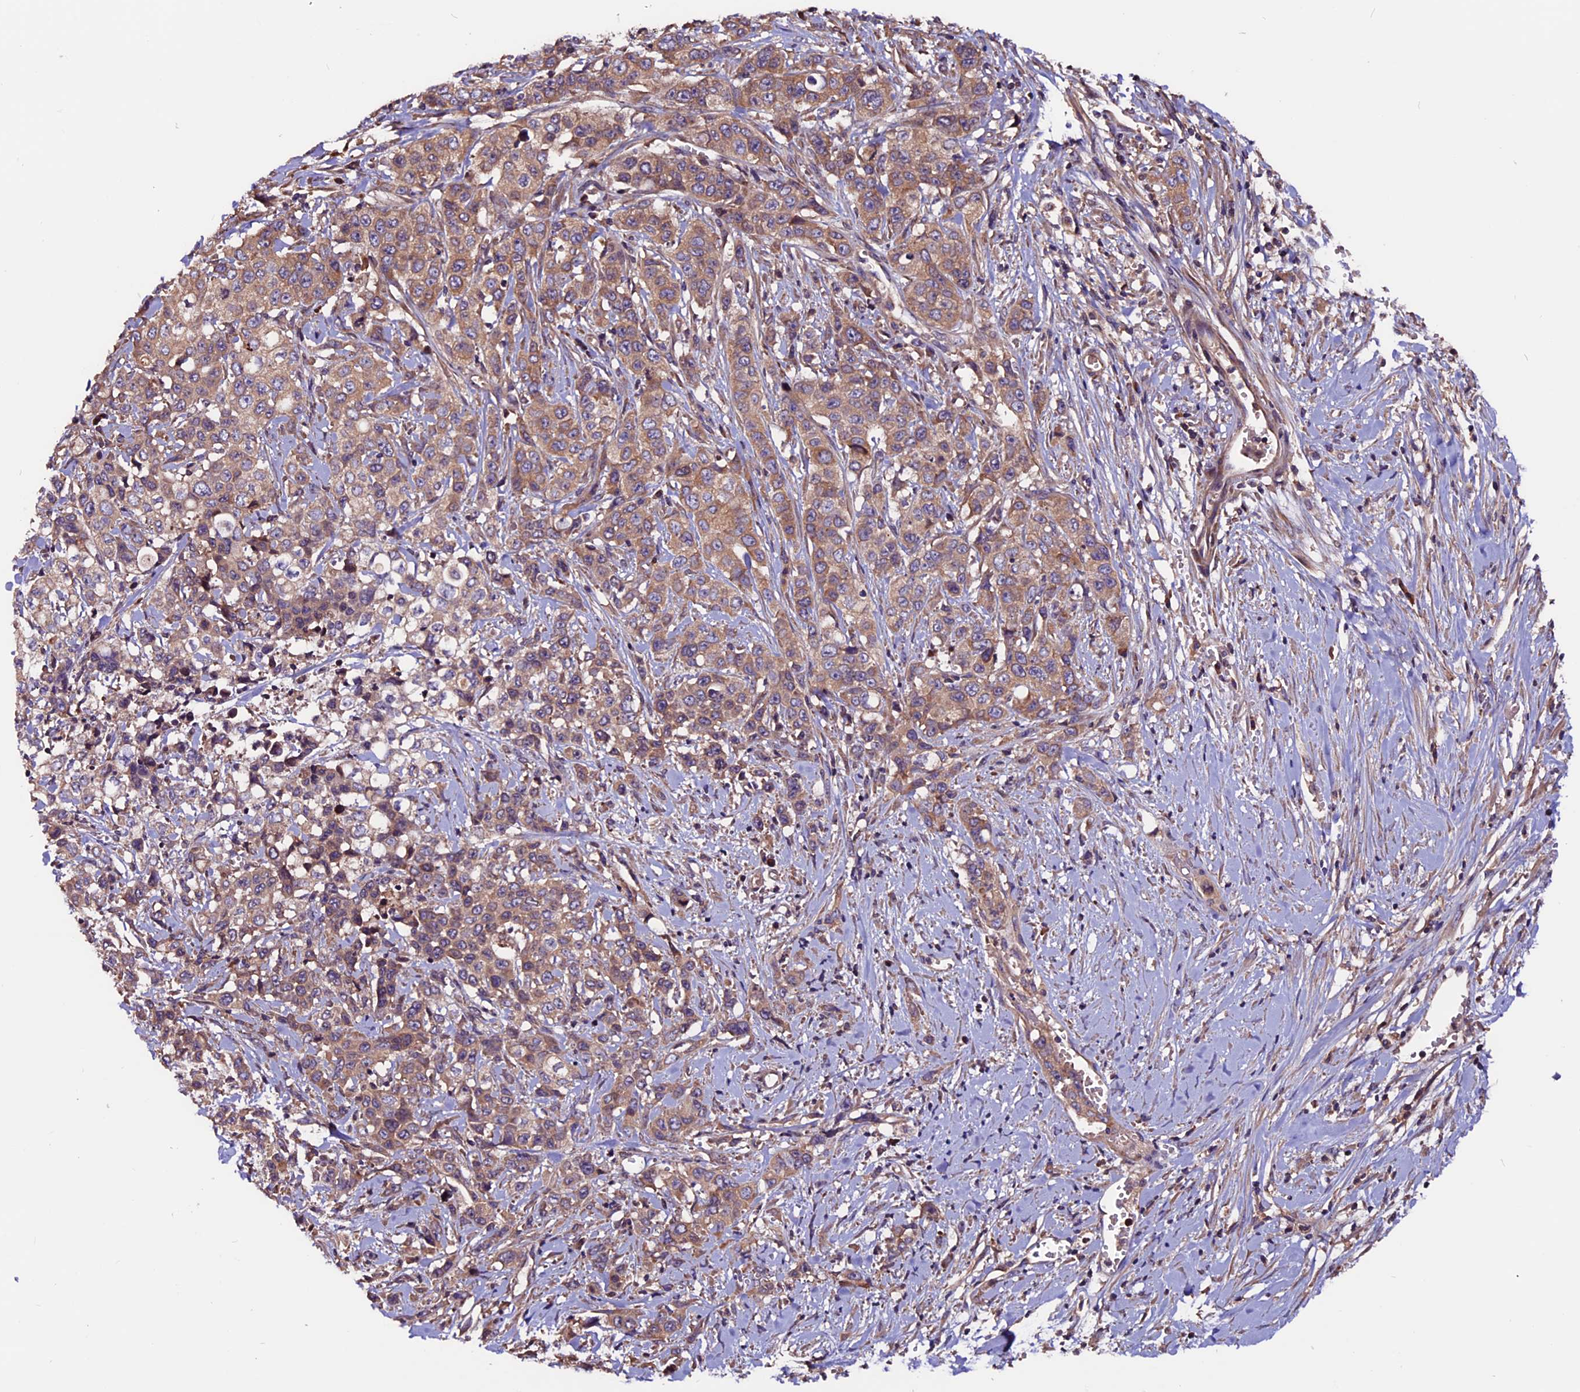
{"staining": {"intensity": "moderate", "quantity": ">75%", "location": "cytoplasmic/membranous"}, "tissue": "stomach cancer", "cell_type": "Tumor cells", "image_type": "cancer", "snomed": [{"axis": "morphology", "description": "Adenocarcinoma, NOS"}, {"axis": "topography", "description": "Stomach, upper"}], "caption": "About >75% of tumor cells in human stomach cancer (adenocarcinoma) reveal moderate cytoplasmic/membranous protein positivity as visualized by brown immunohistochemical staining.", "gene": "ZNF598", "patient": {"sex": "male", "age": 62}}